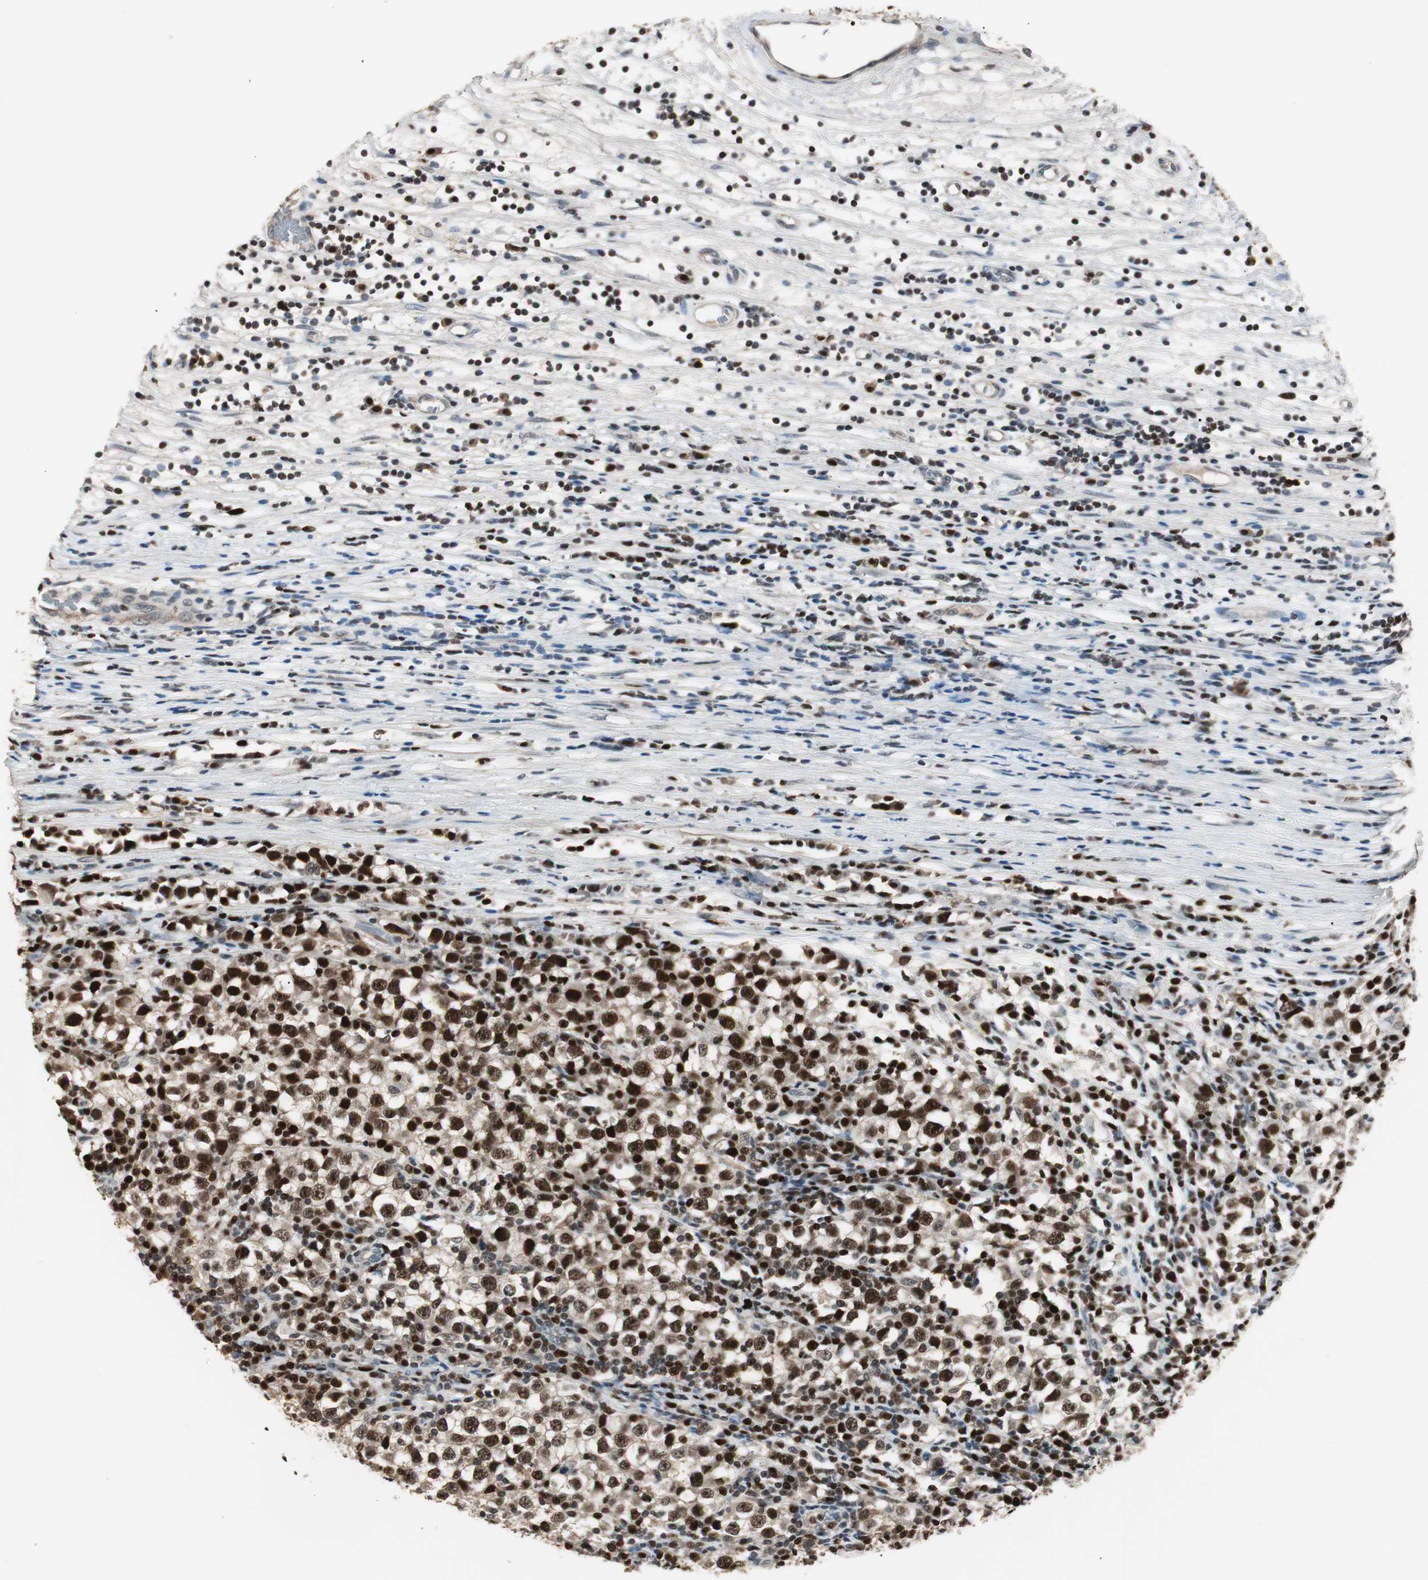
{"staining": {"intensity": "strong", "quantity": ">75%", "location": "nuclear"}, "tissue": "testis cancer", "cell_type": "Tumor cells", "image_type": "cancer", "snomed": [{"axis": "morphology", "description": "Seminoma, NOS"}, {"axis": "topography", "description": "Testis"}], "caption": "IHC micrograph of neoplastic tissue: human seminoma (testis) stained using immunohistochemistry exhibits high levels of strong protein expression localized specifically in the nuclear of tumor cells, appearing as a nuclear brown color.", "gene": "FEN1", "patient": {"sex": "male", "age": 65}}